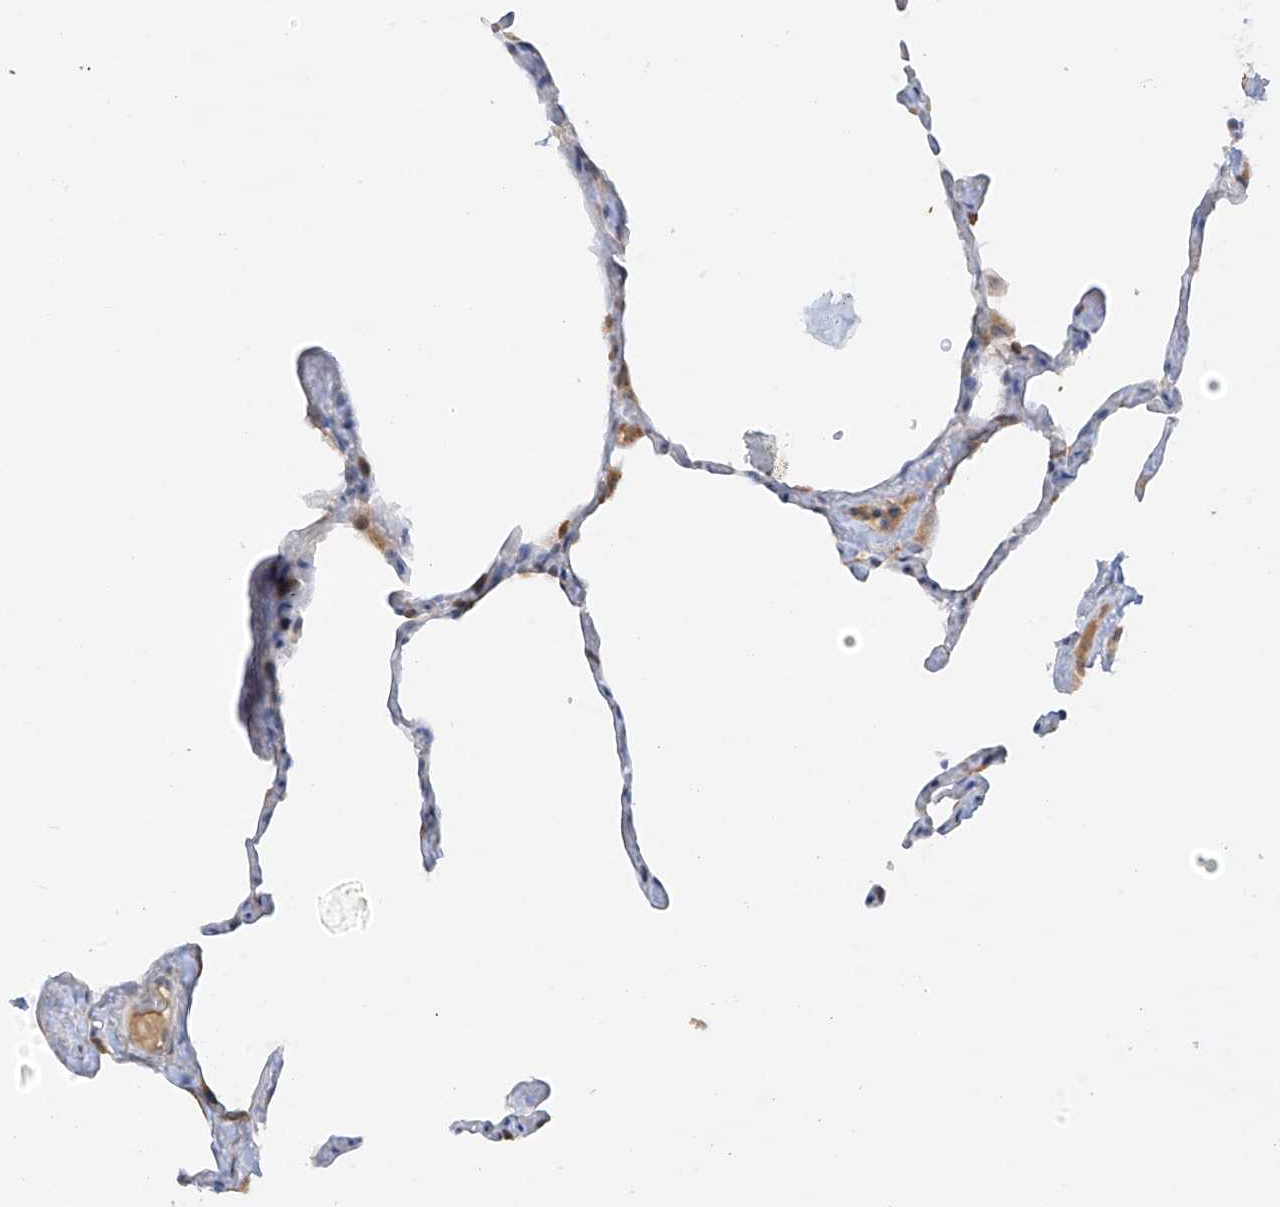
{"staining": {"intensity": "weak", "quantity": "<25%", "location": "cytoplasmic/membranous"}, "tissue": "lung", "cell_type": "Alveolar cells", "image_type": "normal", "snomed": [{"axis": "morphology", "description": "Normal tissue, NOS"}, {"axis": "topography", "description": "Lung"}], "caption": "Unremarkable lung was stained to show a protein in brown. There is no significant expression in alveolar cells. (DAB IHC, high magnification).", "gene": "METTL18", "patient": {"sex": "male", "age": 65}}